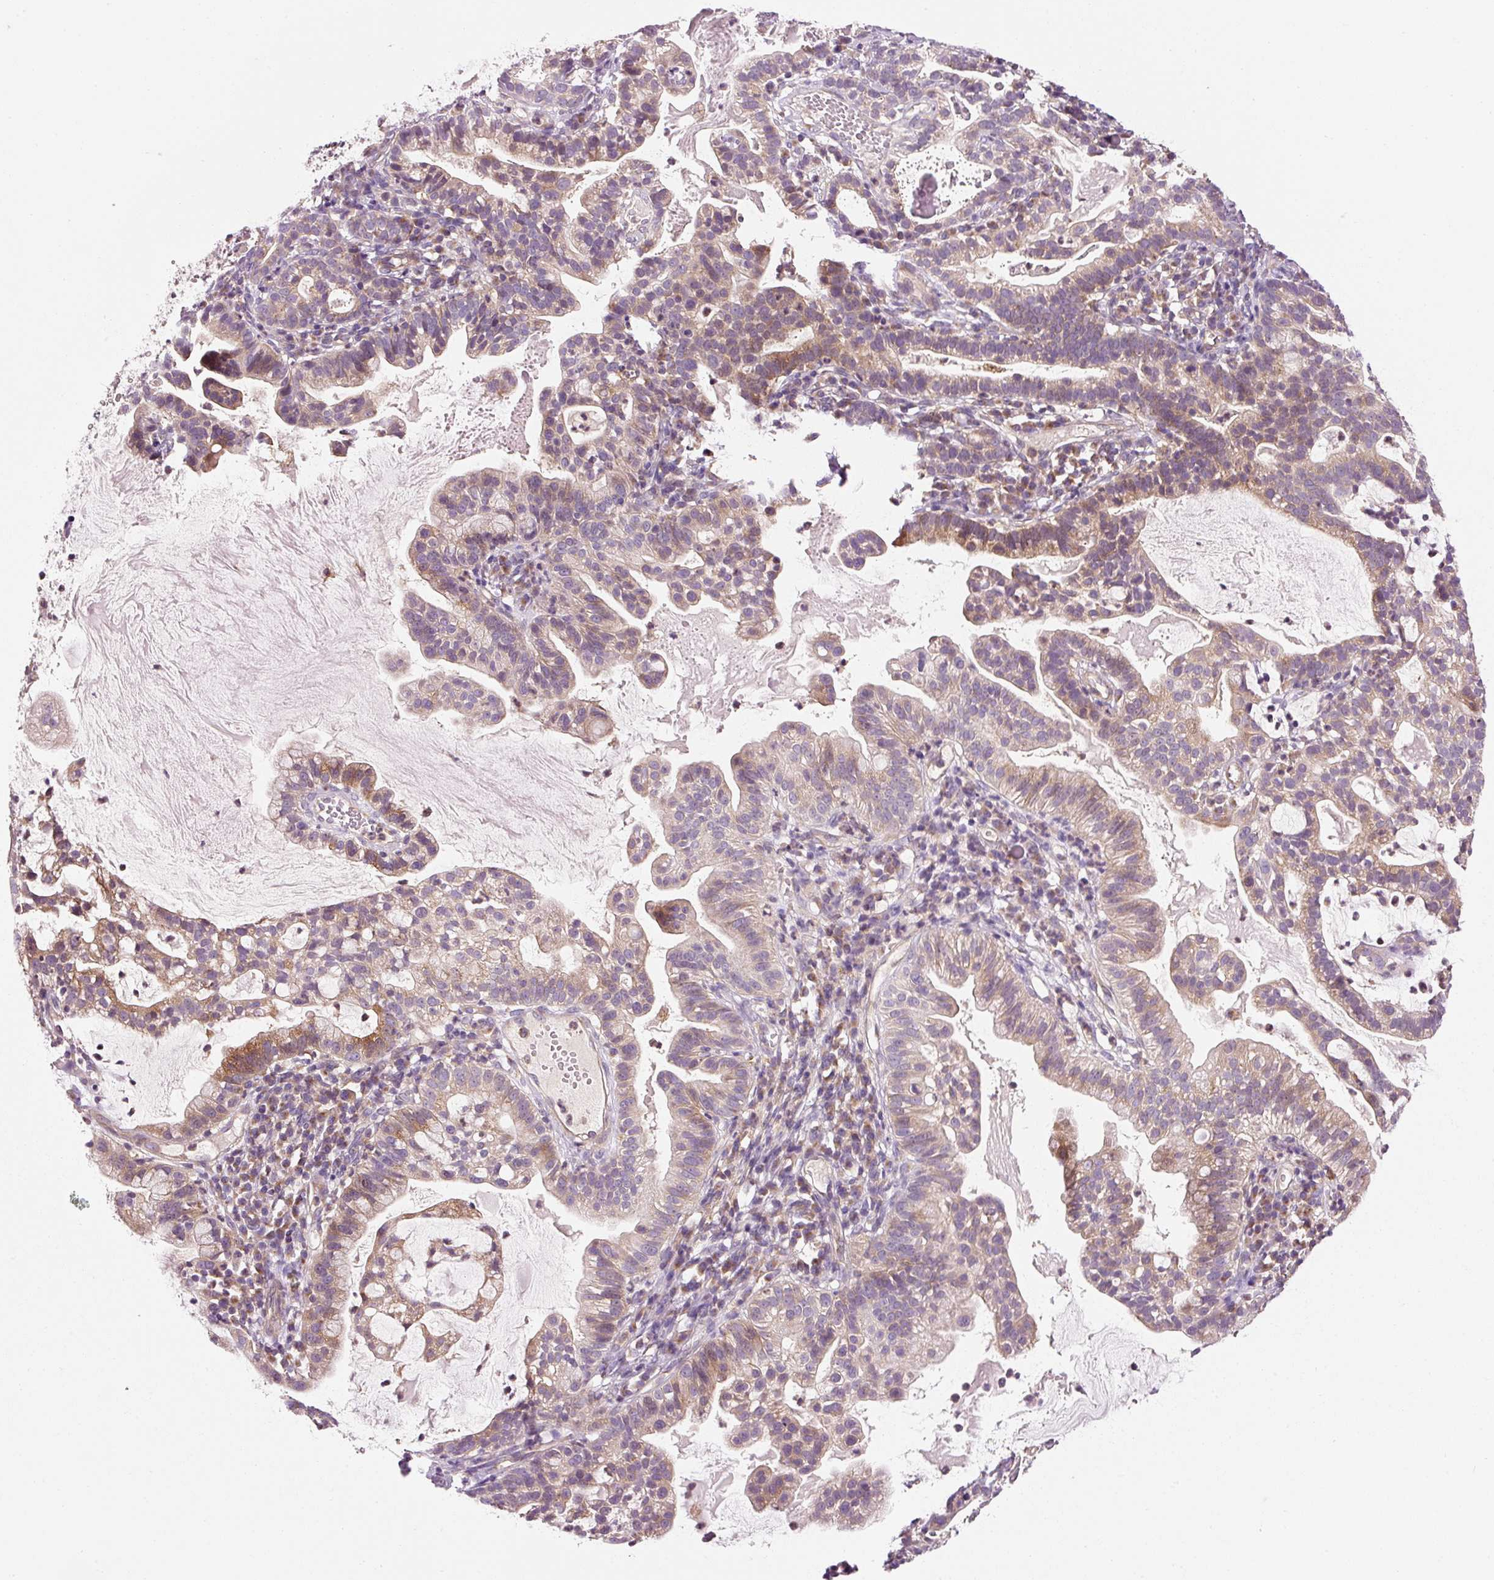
{"staining": {"intensity": "weak", "quantity": "25%-75%", "location": "cytoplasmic/membranous"}, "tissue": "cervical cancer", "cell_type": "Tumor cells", "image_type": "cancer", "snomed": [{"axis": "morphology", "description": "Adenocarcinoma, NOS"}, {"axis": "topography", "description": "Cervix"}], "caption": "Immunohistochemistry (IHC) staining of adenocarcinoma (cervical), which demonstrates low levels of weak cytoplasmic/membranous positivity in about 25%-75% of tumor cells indicating weak cytoplasmic/membranous protein positivity. The staining was performed using DAB (3,3'-diaminobenzidine) (brown) for protein detection and nuclei were counterstained in hematoxylin (blue).", "gene": "NAPA", "patient": {"sex": "female", "age": 41}}